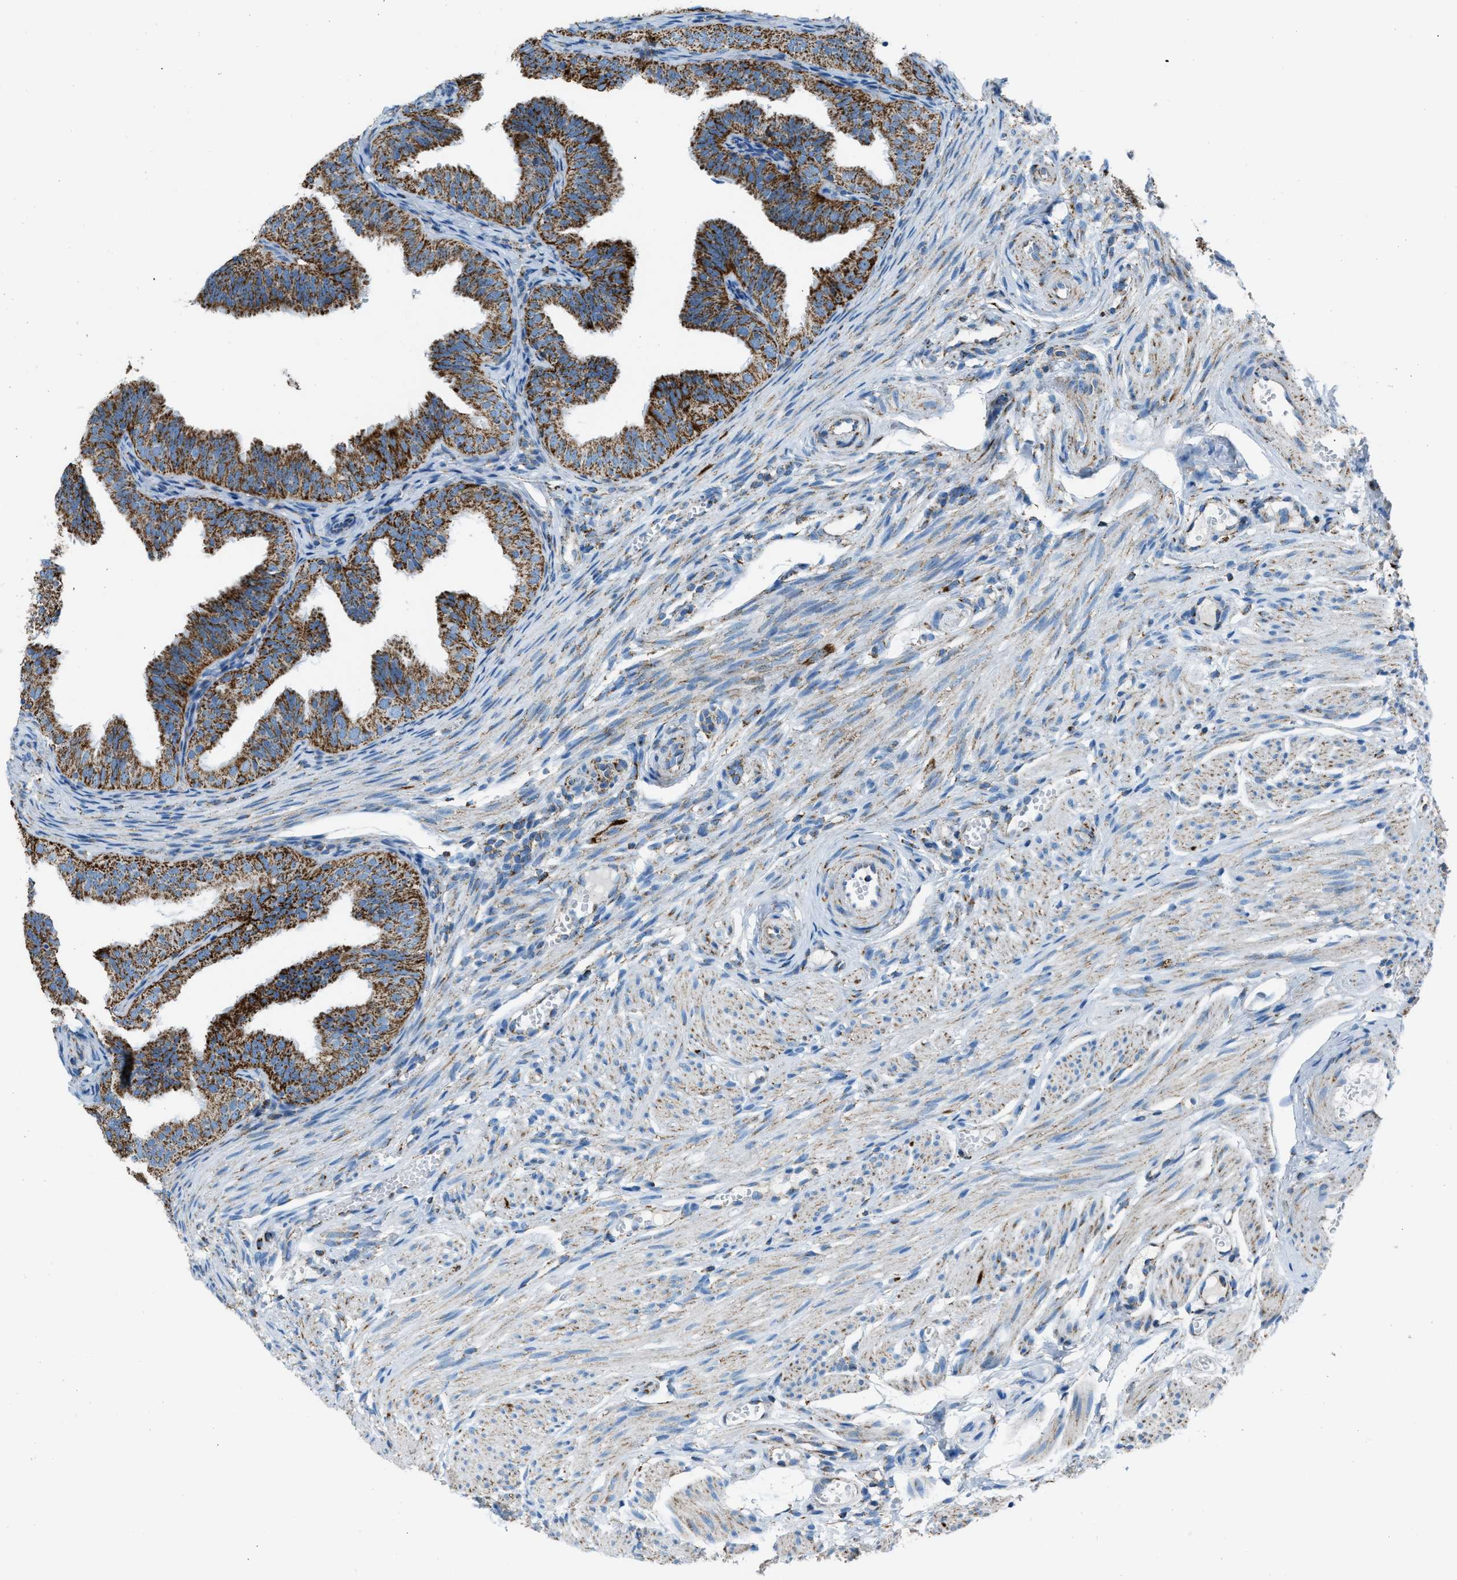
{"staining": {"intensity": "strong", "quantity": ">75%", "location": "cytoplasmic/membranous"}, "tissue": "fallopian tube", "cell_type": "Glandular cells", "image_type": "normal", "snomed": [{"axis": "morphology", "description": "Normal tissue, NOS"}, {"axis": "topography", "description": "Fallopian tube"}], "caption": "The immunohistochemical stain highlights strong cytoplasmic/membranous expression in glandular cells of unremarkable fallopian tube. Using DAB (brown) and hematoxylin (blue) stains, captured at high magnification using brightfield microscopy.", "gene": "MDH2", "patient": {"sex": "female", "age": 35}}